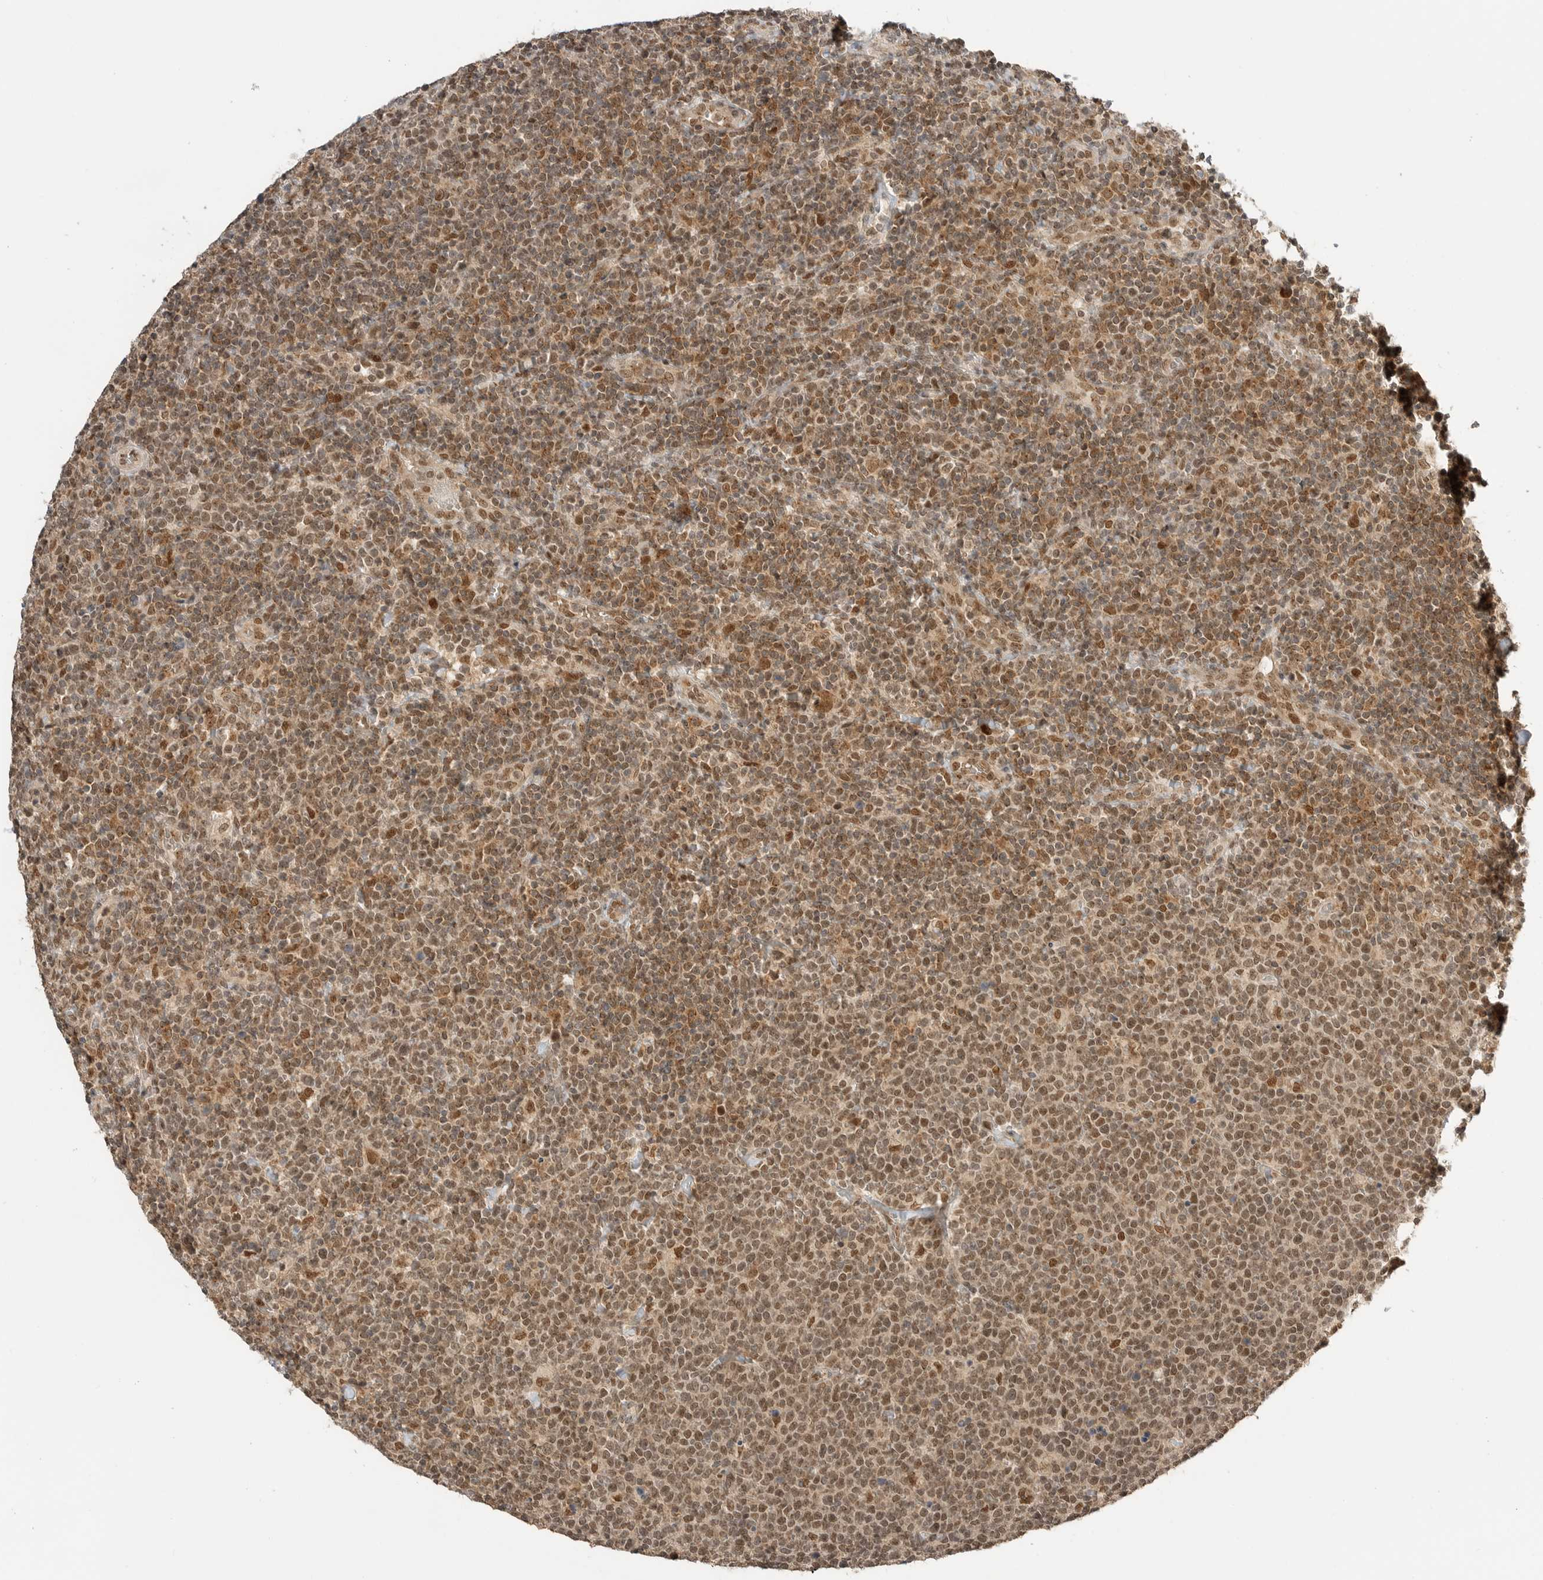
{"staining": {"intensity": "weak", "quantity": ">75%", "location": "cytoplasmic/membranous,nuclear"}, "tissue": "lymphoma", "cell_type": "Tumor cells", "image_type": "cancer", "snomed": [{"axis": "morphology", "description": "Malignant lymphoma, non-Hodgkin's type, High grade"}, {"axis": "topography", "description": "Lymph node"}], "caption": "This image displays IHC staining of human high-grade malignant lymphoma, non-Hodgkin's type, with low weak cytoplasmic/membranous and nuclear staining in about >75% of tumor cells.", "gene": "ALKAL1", "patient": {"sex": "male", "age": 61}}